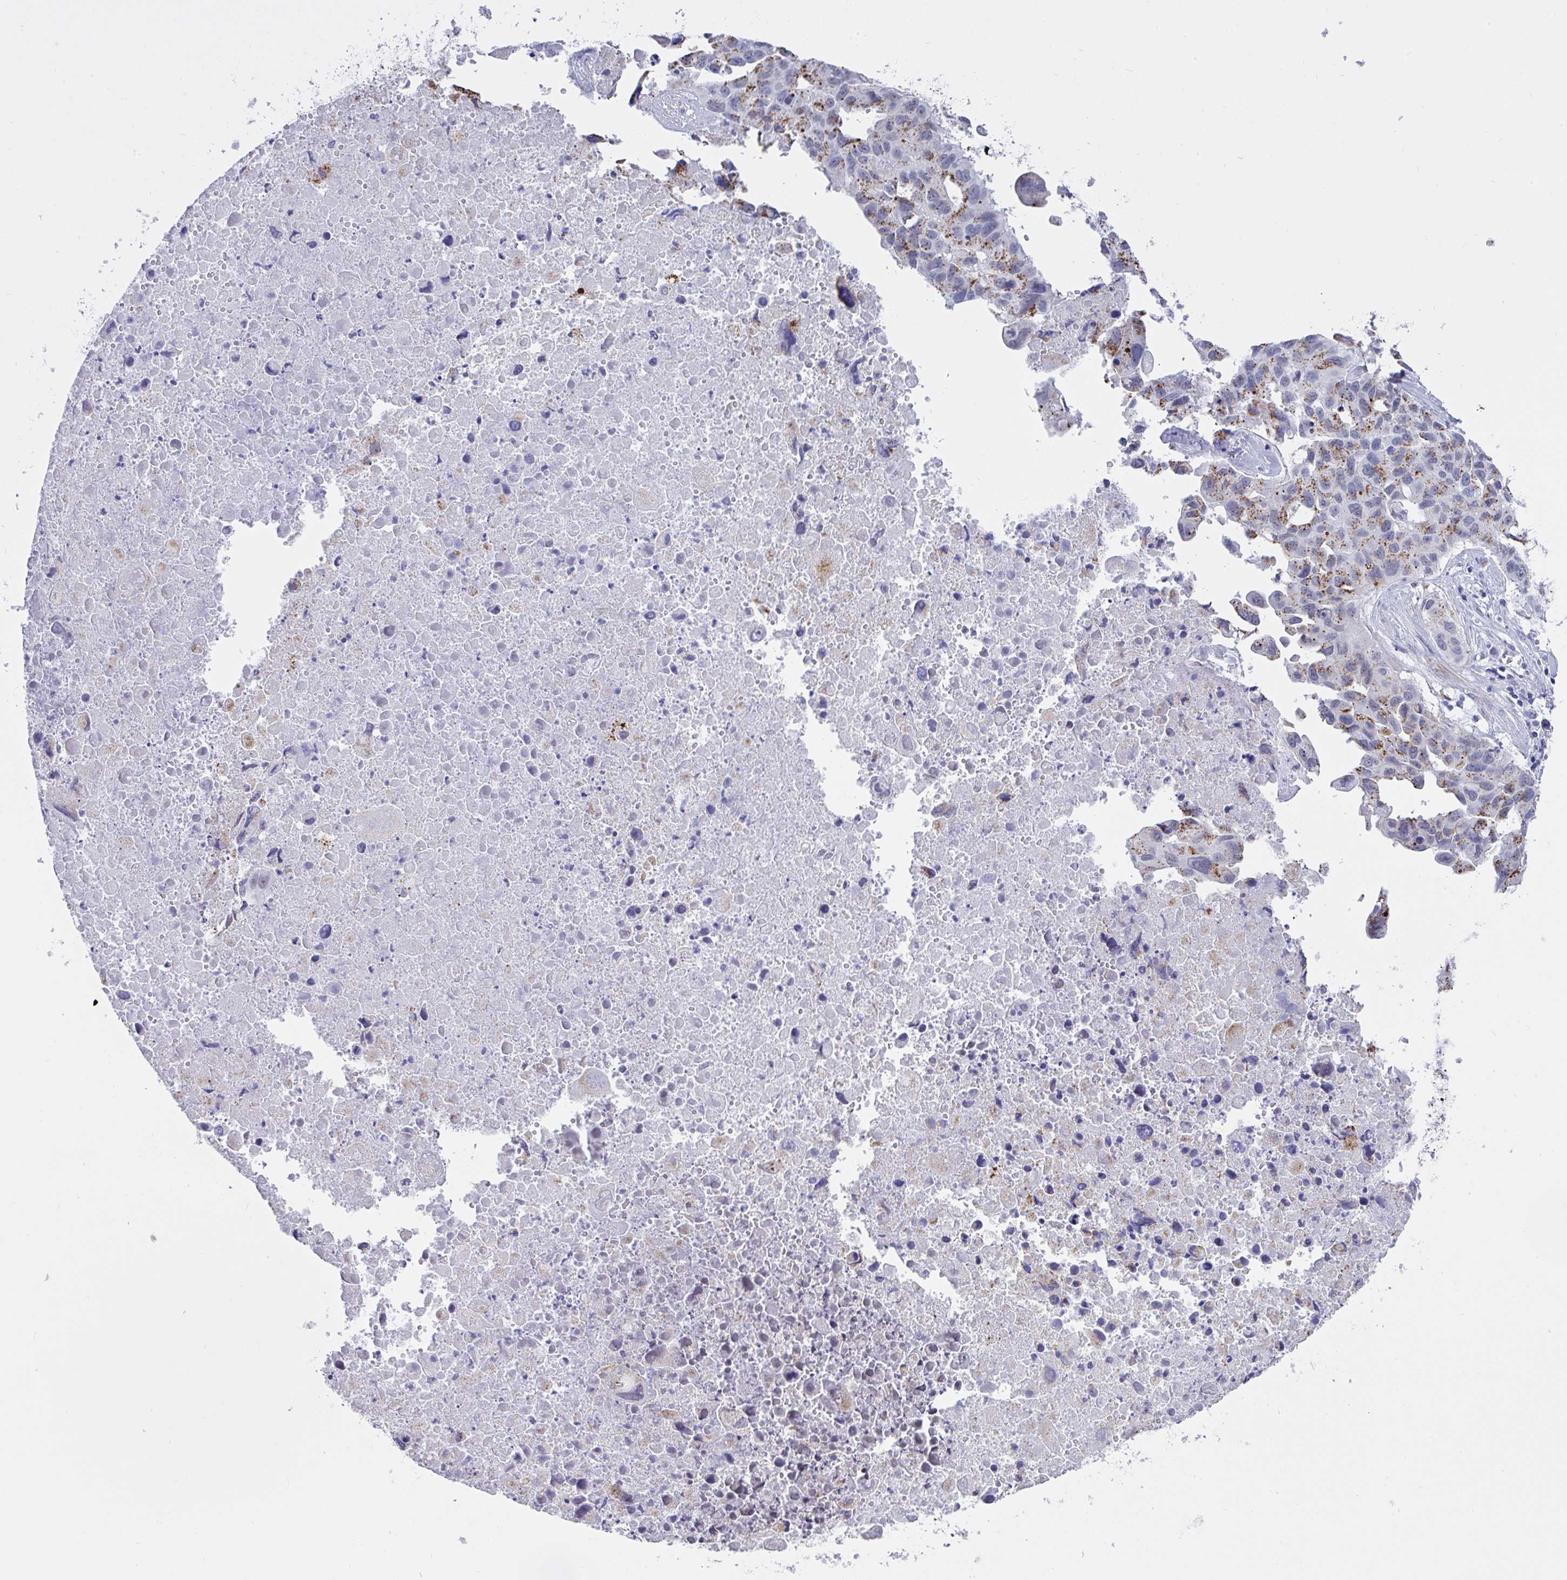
{"staining": {"intensity": "moderate", "quantity": "<25%", "location": "cytoplasmic/membranous"}, "tissue": "lung cancer", "cell_type": "Tumor cells", "image_type": "cancer", "snomed": [{"axis": "morphology", "description": "Adenocarcinoma, NOS"}, {"axis": "topography", "description": "Lymph node"}, {"axis": "topography", "description": "Lung"}], "caption": "This photomicrograph shows IHC staining of human lung cancer (adenocarcinoma), with low moderate cytoplasmic/membranous staining in approximately <25% of tumor cells.", "gene": "FBXL22", "patient": {"sex": "male", "age": 64}}